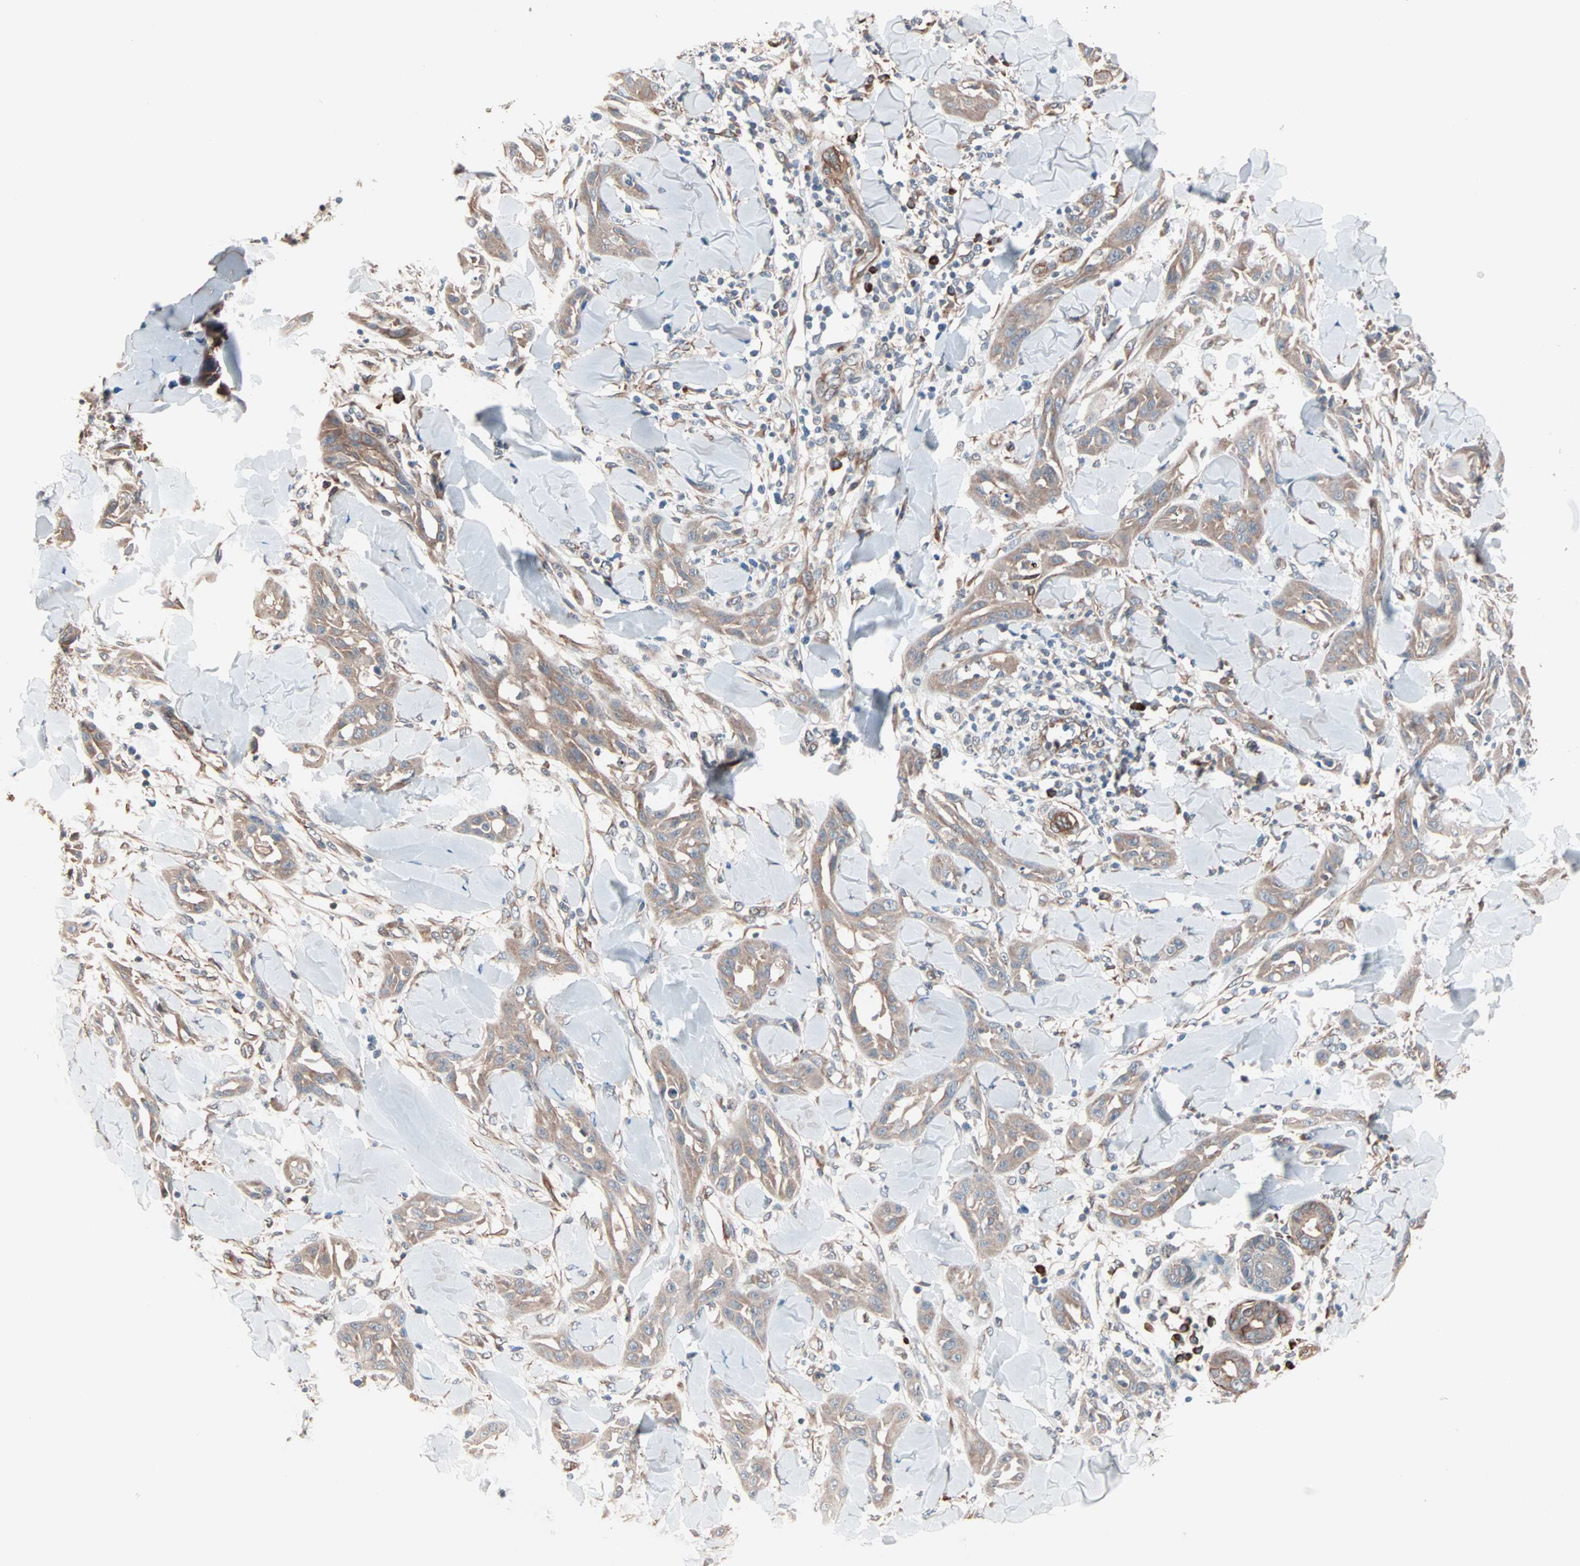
{"staining": {"intensity": "moderate", "quantity": ">75%", "location": "cytoplasmic/membranous"}, "tissue": "skin cancer", "cell_type": "Tumor cells", "image_type": "cancer", "snomed": [{"axis": "morphology", "description": "Squamous cell carcinoma, NOS"}, {"axis": "topography", "description": "Skin"}], "caption": "DAB immunohistochemical staining of human skin cancer demonstrates moderate cytoplasmic/membranous protein staining in about >75% of tumor cells.", "gene": "ALG5", "patient": {"sex": "male", "age": 24}}